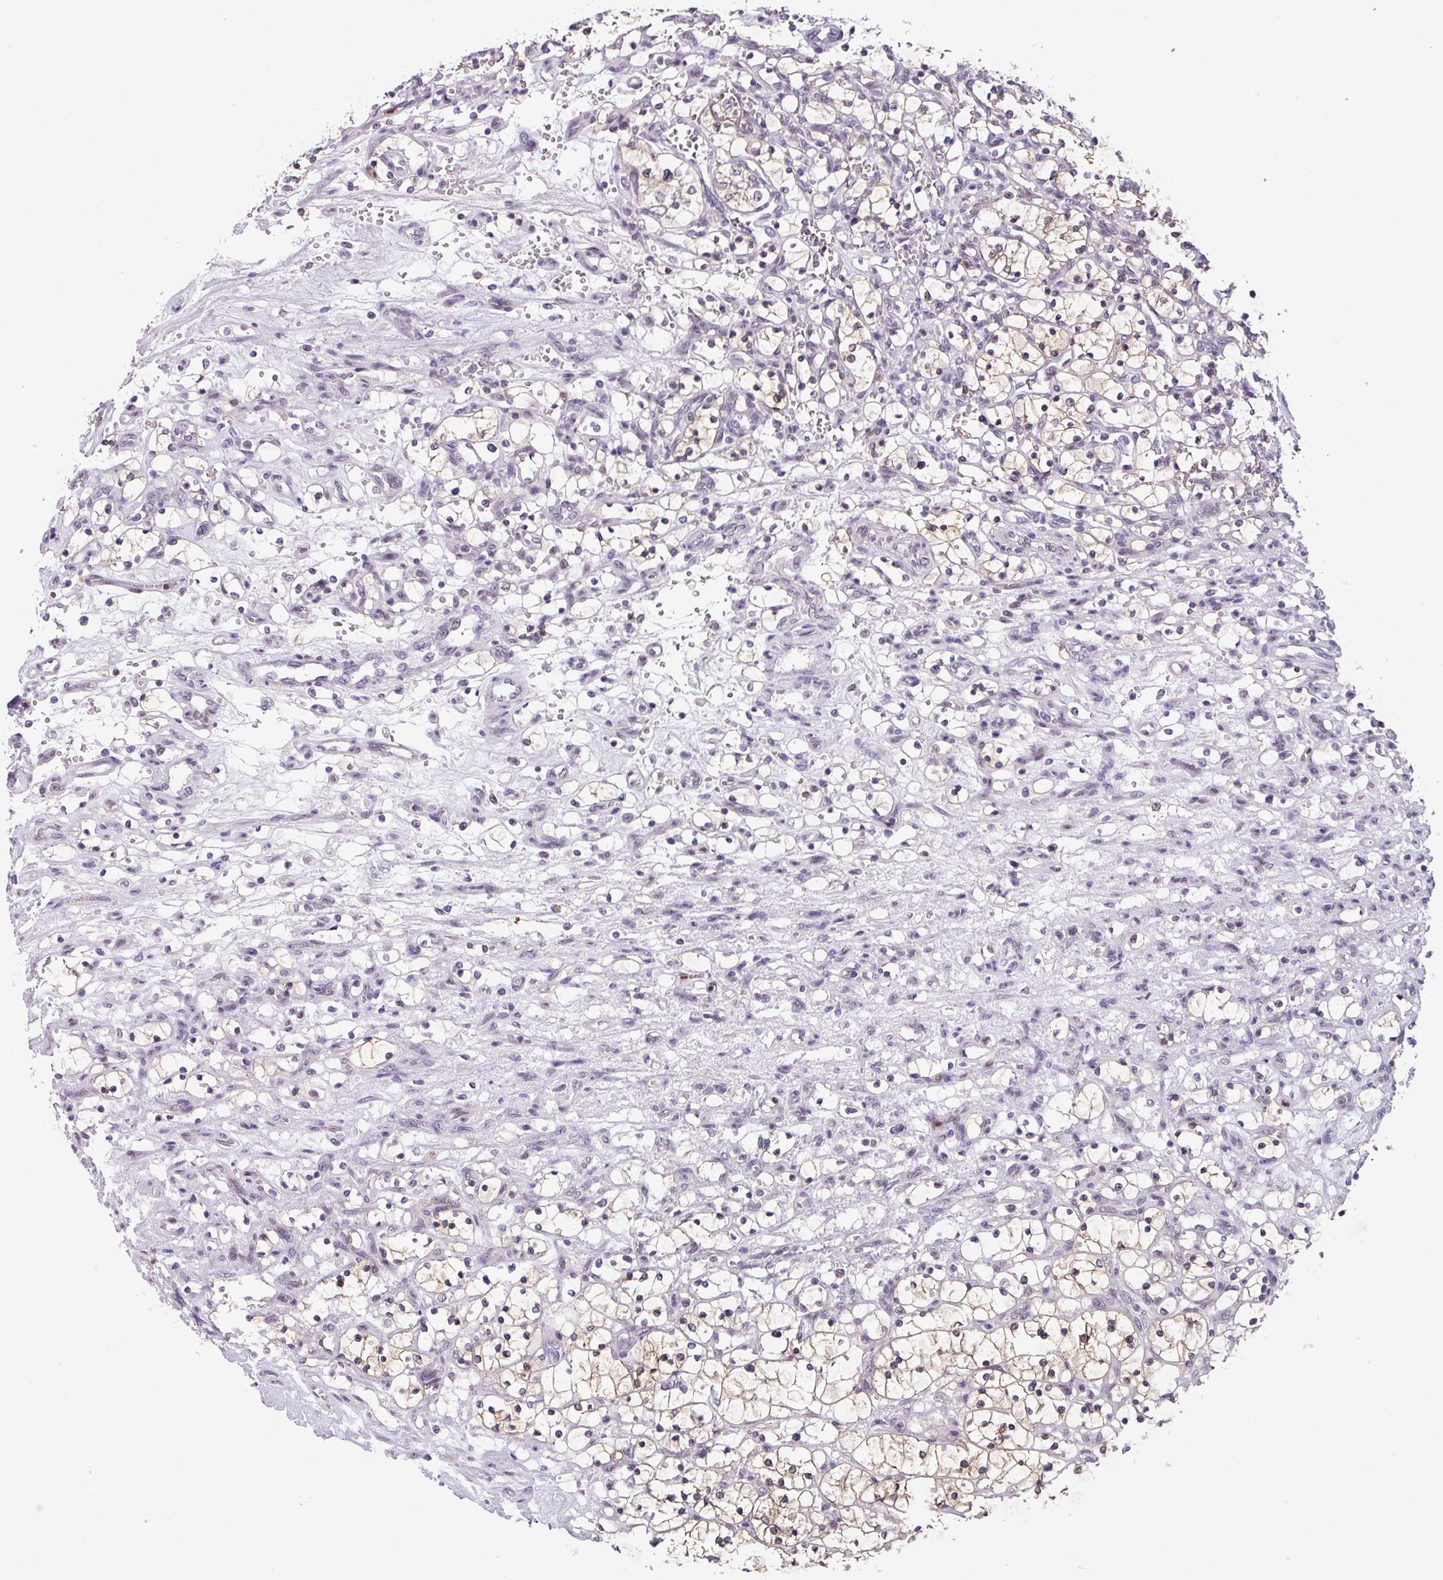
{"staining": {"intensity": "weak", "quantity": ">75%", "location": "cytoplasmic/membranous"}, "tissue": "renal cancer", "cell_type": "Tumor cells", "image_type": "cancer", "snomed": [{"axis": "morphology", "description": "Adenocarcinoma, NOS"}, {"axis": "topography", "description": "Kidney"}], "caption": "Immunohistochemistry micrograph of renal cancer stained for a protein (brown), which shows low levels of weak cytoplasmic/membranous staining in approximately >75% of tumor cells.", "gene": "ZFP3", "patient": {"sex": "female", "age": 69}}